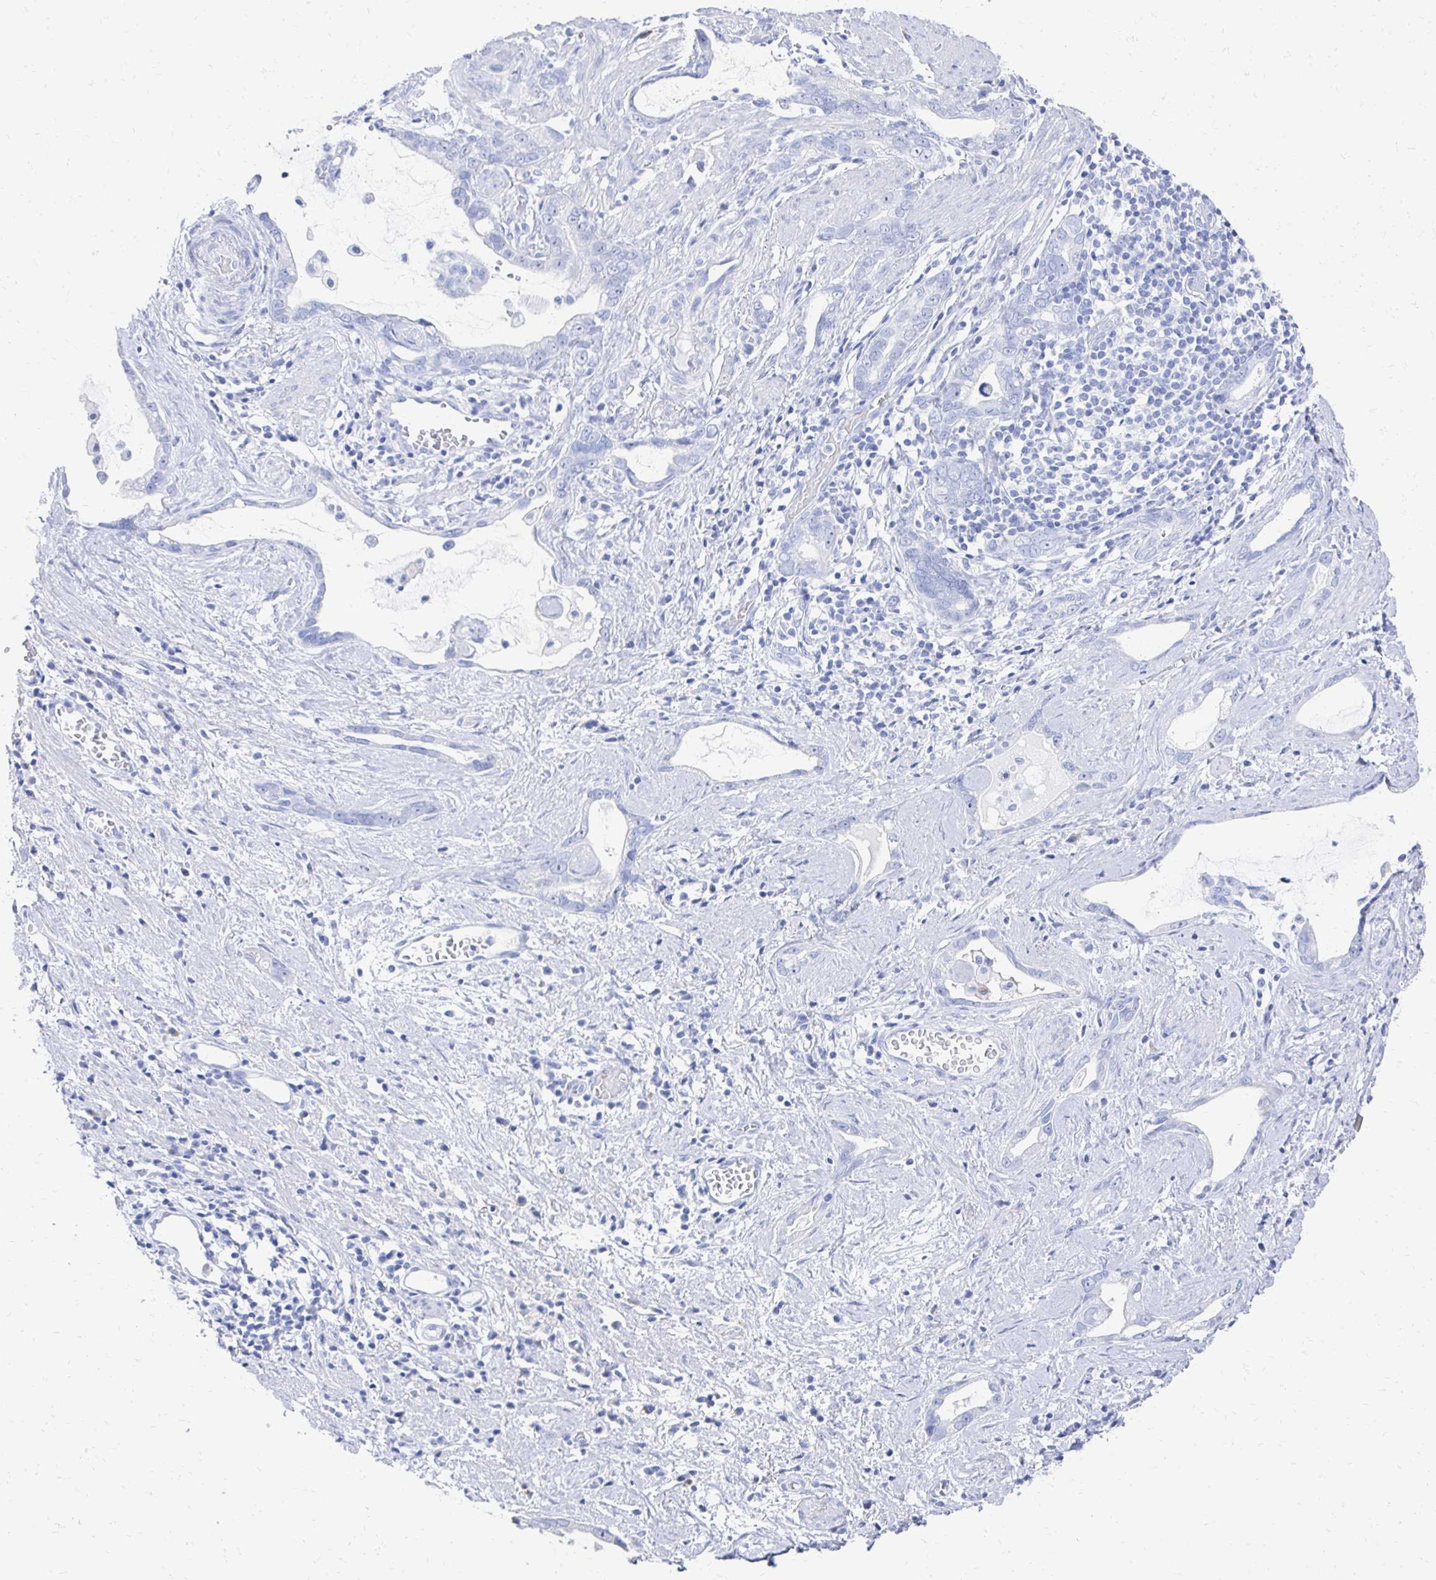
{"staining": {"intensity": "negative", "quantity": "none", "location": "none"}, "tissue": "stomach cancer", "cell_type": "Tumor cells", "image_type": "cancer", "snomed": [{"axis": "morphology", "description": "Adenocarcinoma, NOS"}, {"axis": "topography", "description": "Stomach"}], "caption": "An immunohistochemistry (IHC) micrograph of stomach cancer (adenocarcinoma) is shown. There is no staining in tumor cells of stomach cancer (adenocarcinoma).", "gene": "CST6", "patient": {"sex": "male", "age": 55}}